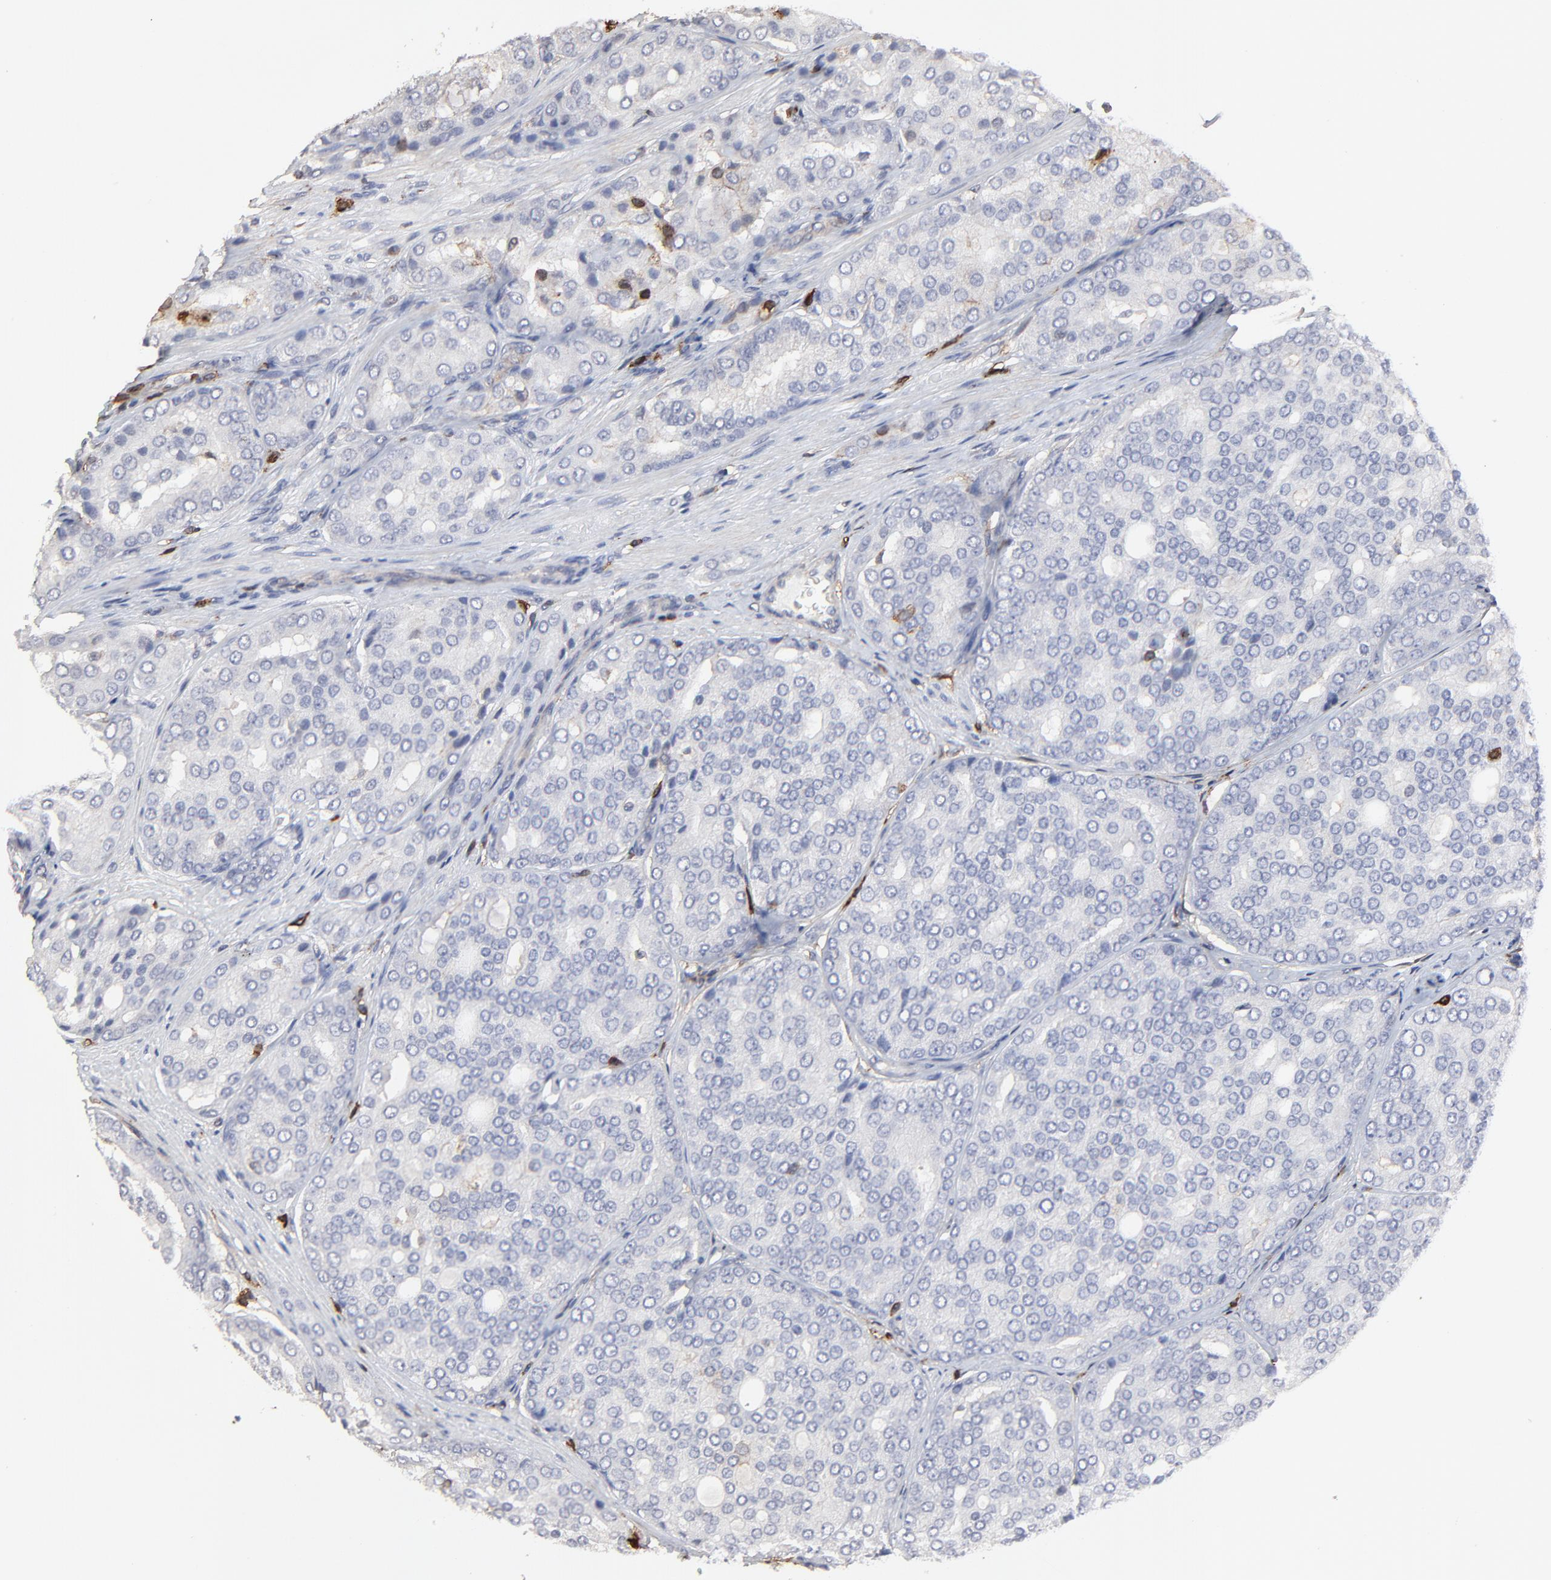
{"staining": {"intensity": "negative", "quantity": "none", "location": "none"}, "tissue": "prostate cancer", "cell_type": "Tumor cells", "image_type": "cancer", "snomed": [{"axis": "morphology", "description": "Adenocarcinoma, High grade"}, {"axis": "topography", "description": "Prostate"}], "caption": "This is an immunohistochemistry (IHC) image of high-grade adenocarcinoma (prostate). There is no expression in tumor cells.", "gene": "SLC6A14", "patient": {"sex": "male", "age": 64}}